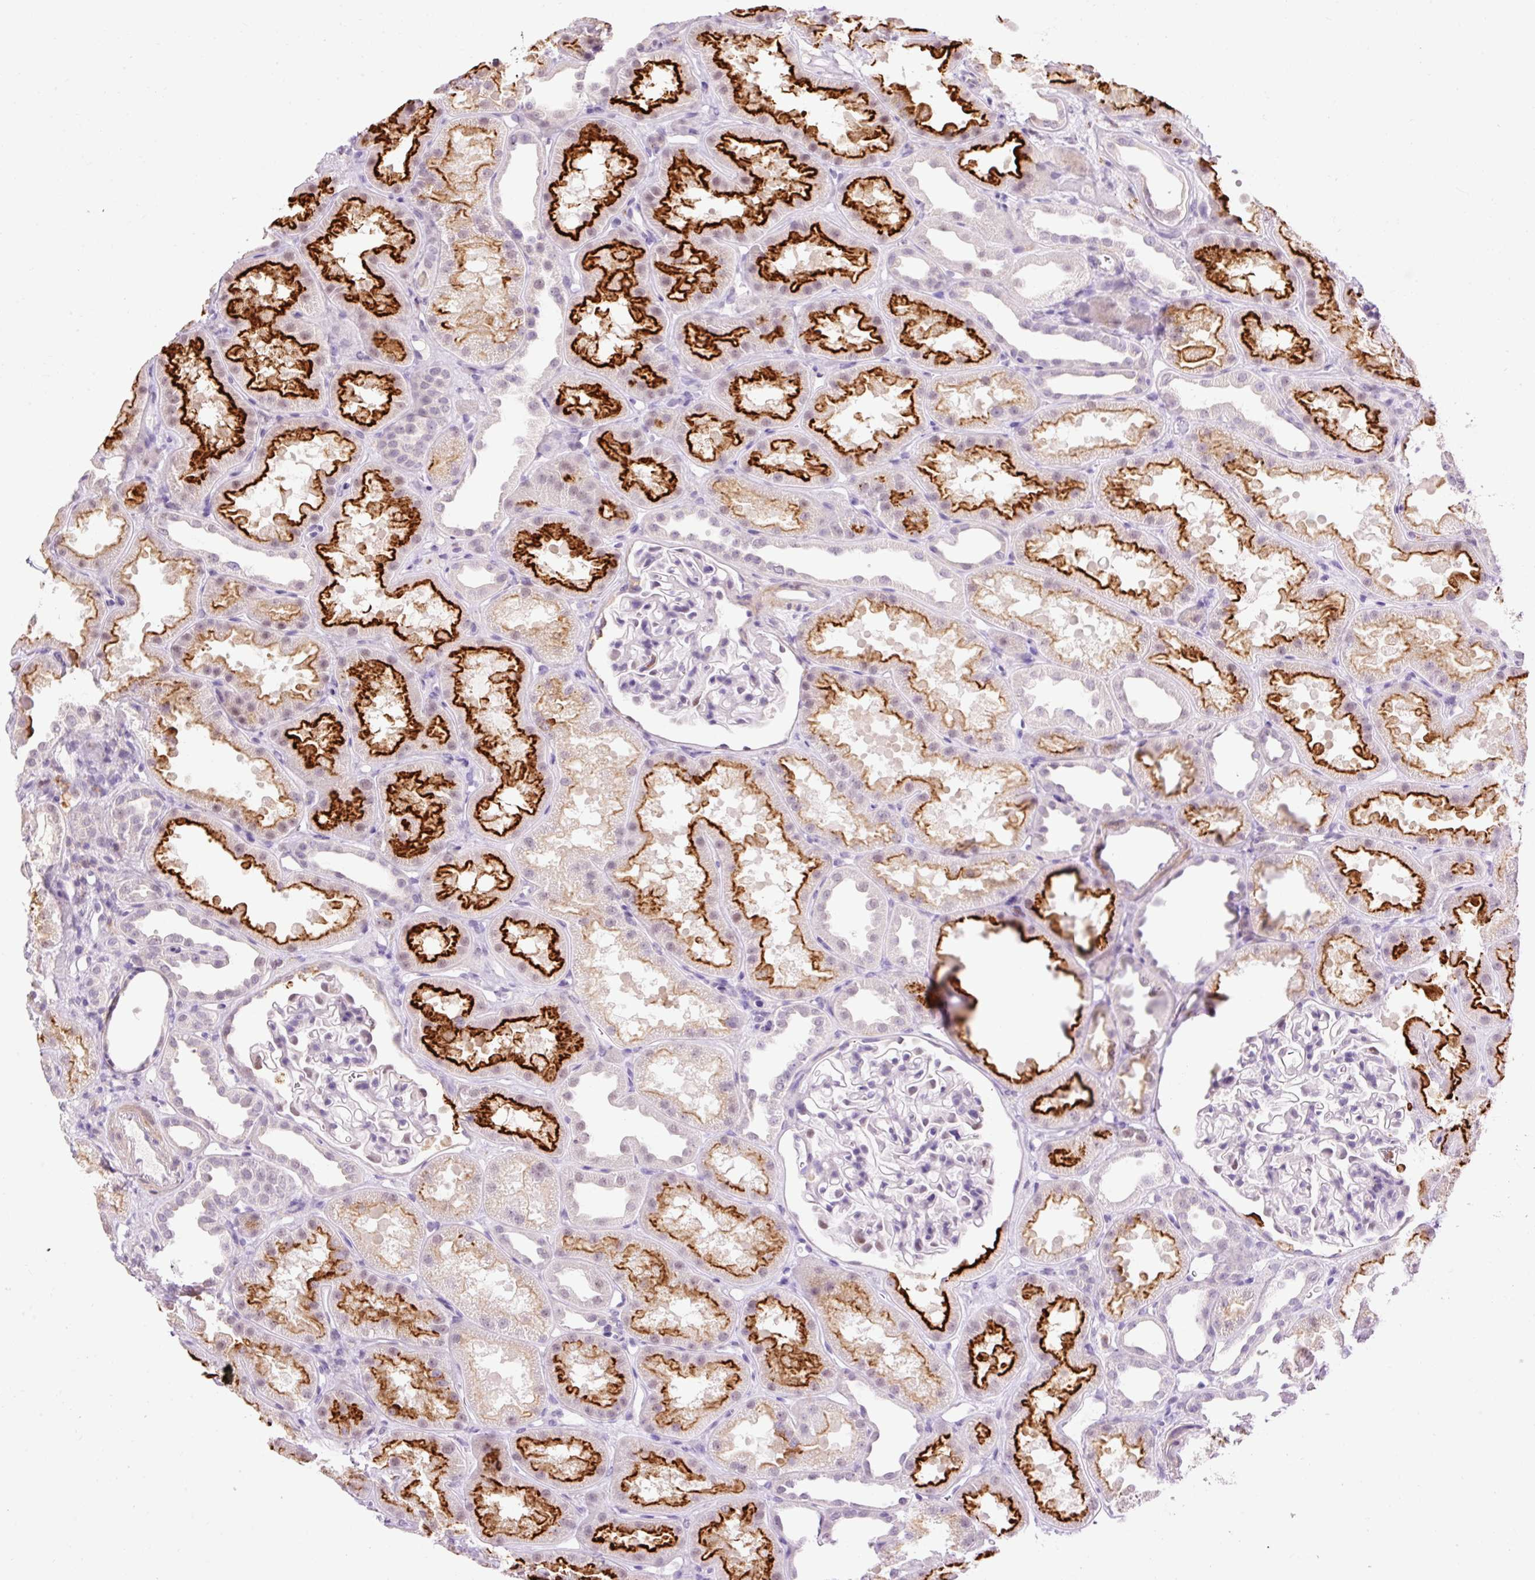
{"staining": {"intensity": "negative", "quantity": "none", "location": "none"}, "tissue": "kidney", "cell_type": "Cells in glomeruli", "image_type": "normal", "snomed": [{"axis": "morphology", "description": "Normal tissue, NOS"}, {"axis": "topography", "description": "Kidney"}], "caption": "The photomicrograph demonstrates no staining of cells in glomeruli in unremarkable kidney.", "gene": "LY86", "patient": {"sex": "male", "age": 61}}